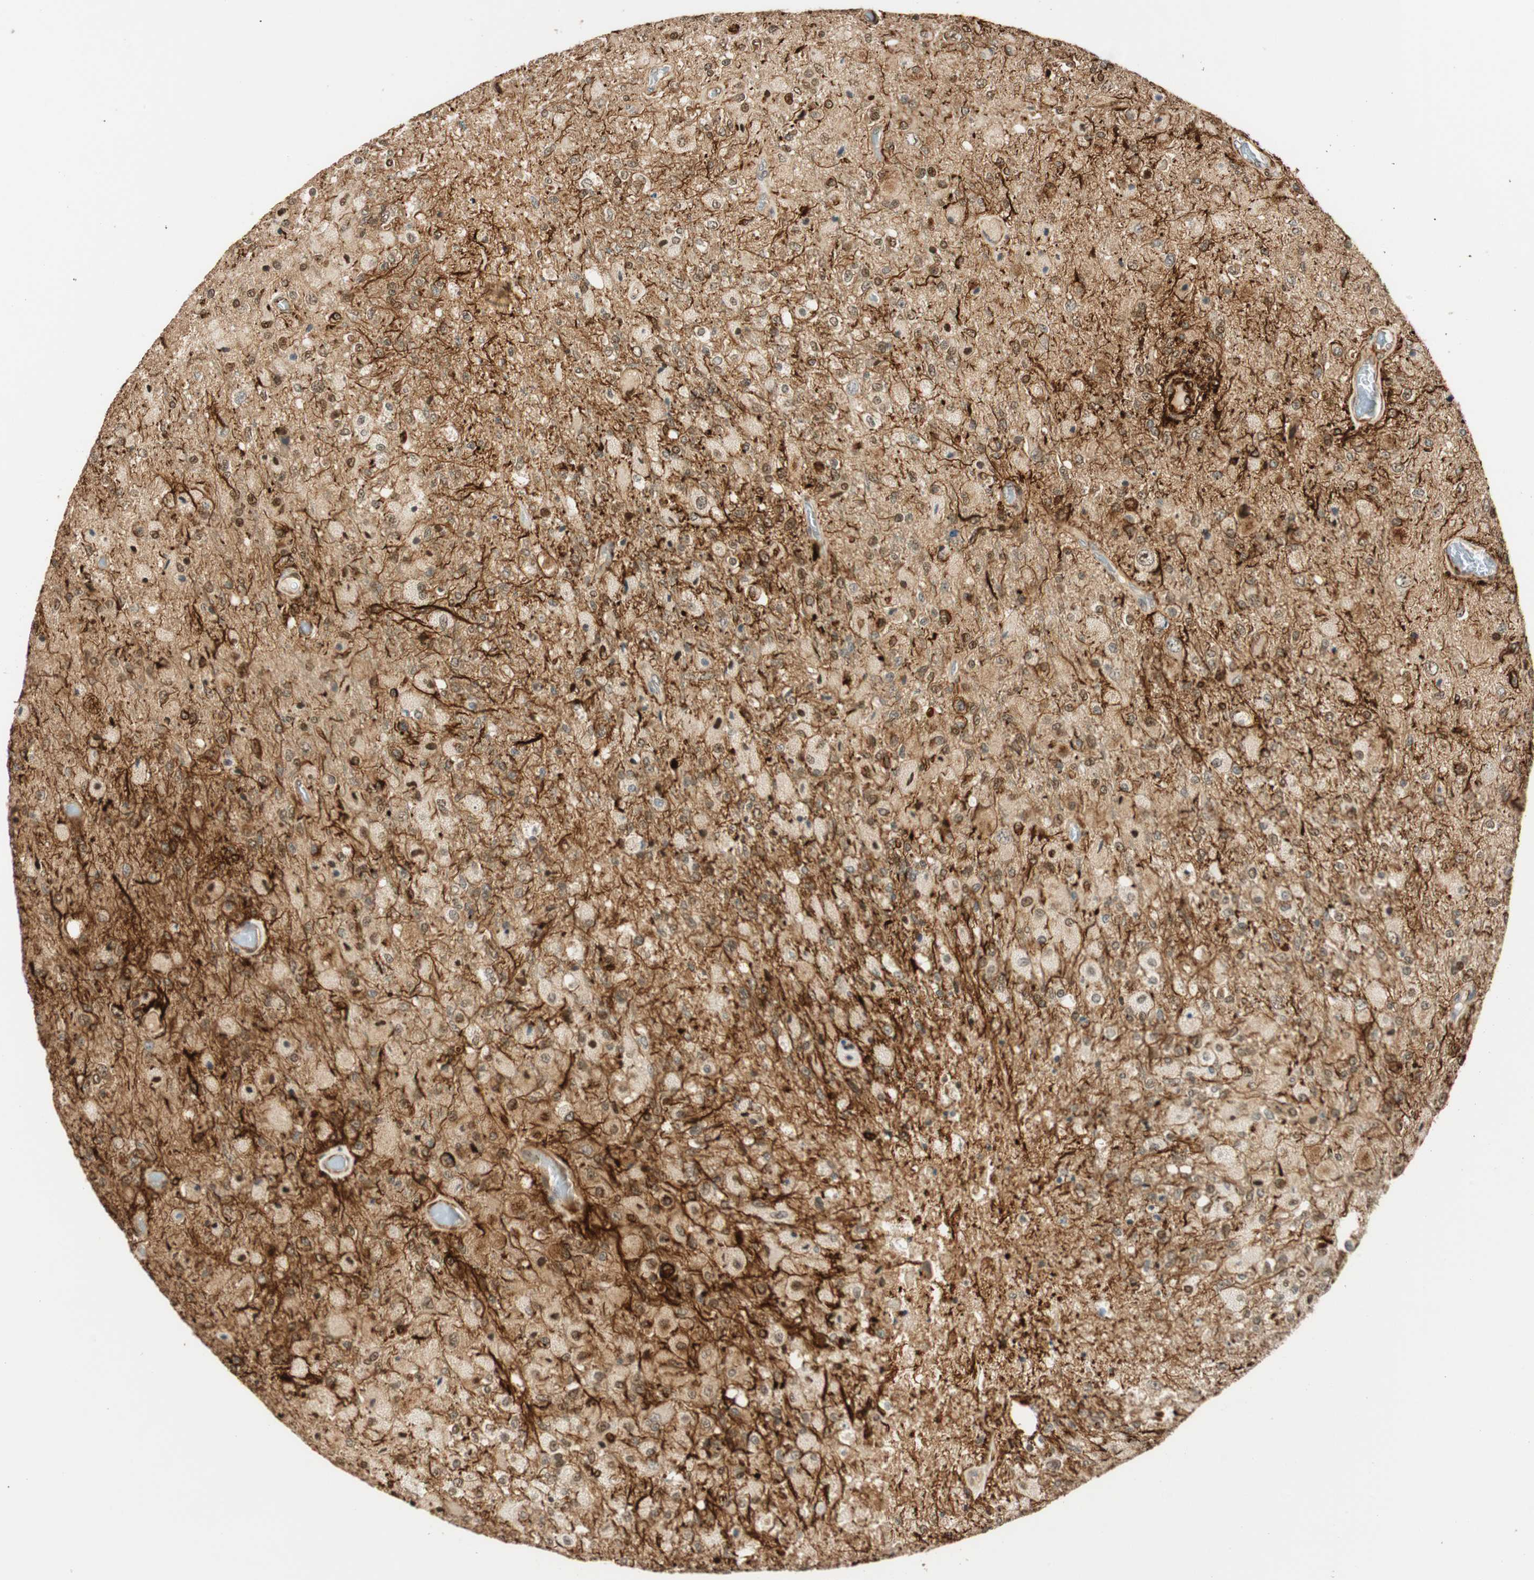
{"staining": {"intensity": "strong", "quantity": "25%-75%", "location": "cytoplasmic/membranous,nuclear"}, "tissue": "glioma", "cell_type": "Tumor cells", "image_type": "cancer", "snomed": [{"axis": "morphology", "description": "Normal tissue, NOS"}, {"axis": "morphology", "description": "Glioma, malignant, High grade"}, {"axis": "topography", "description": "Cerebral cortex"}], "caption": "Immunohistochemical staining of human malignant glioma (high-grade) demonstrates high levels of strong cytoplasmic/membranous and nuclear positivity in about 25%-75% of tumor cells. (DAB IHC with brightfield microscopy, high magnification).", "gene": "NES", "patient": {"sex": "male", "age": 77}}